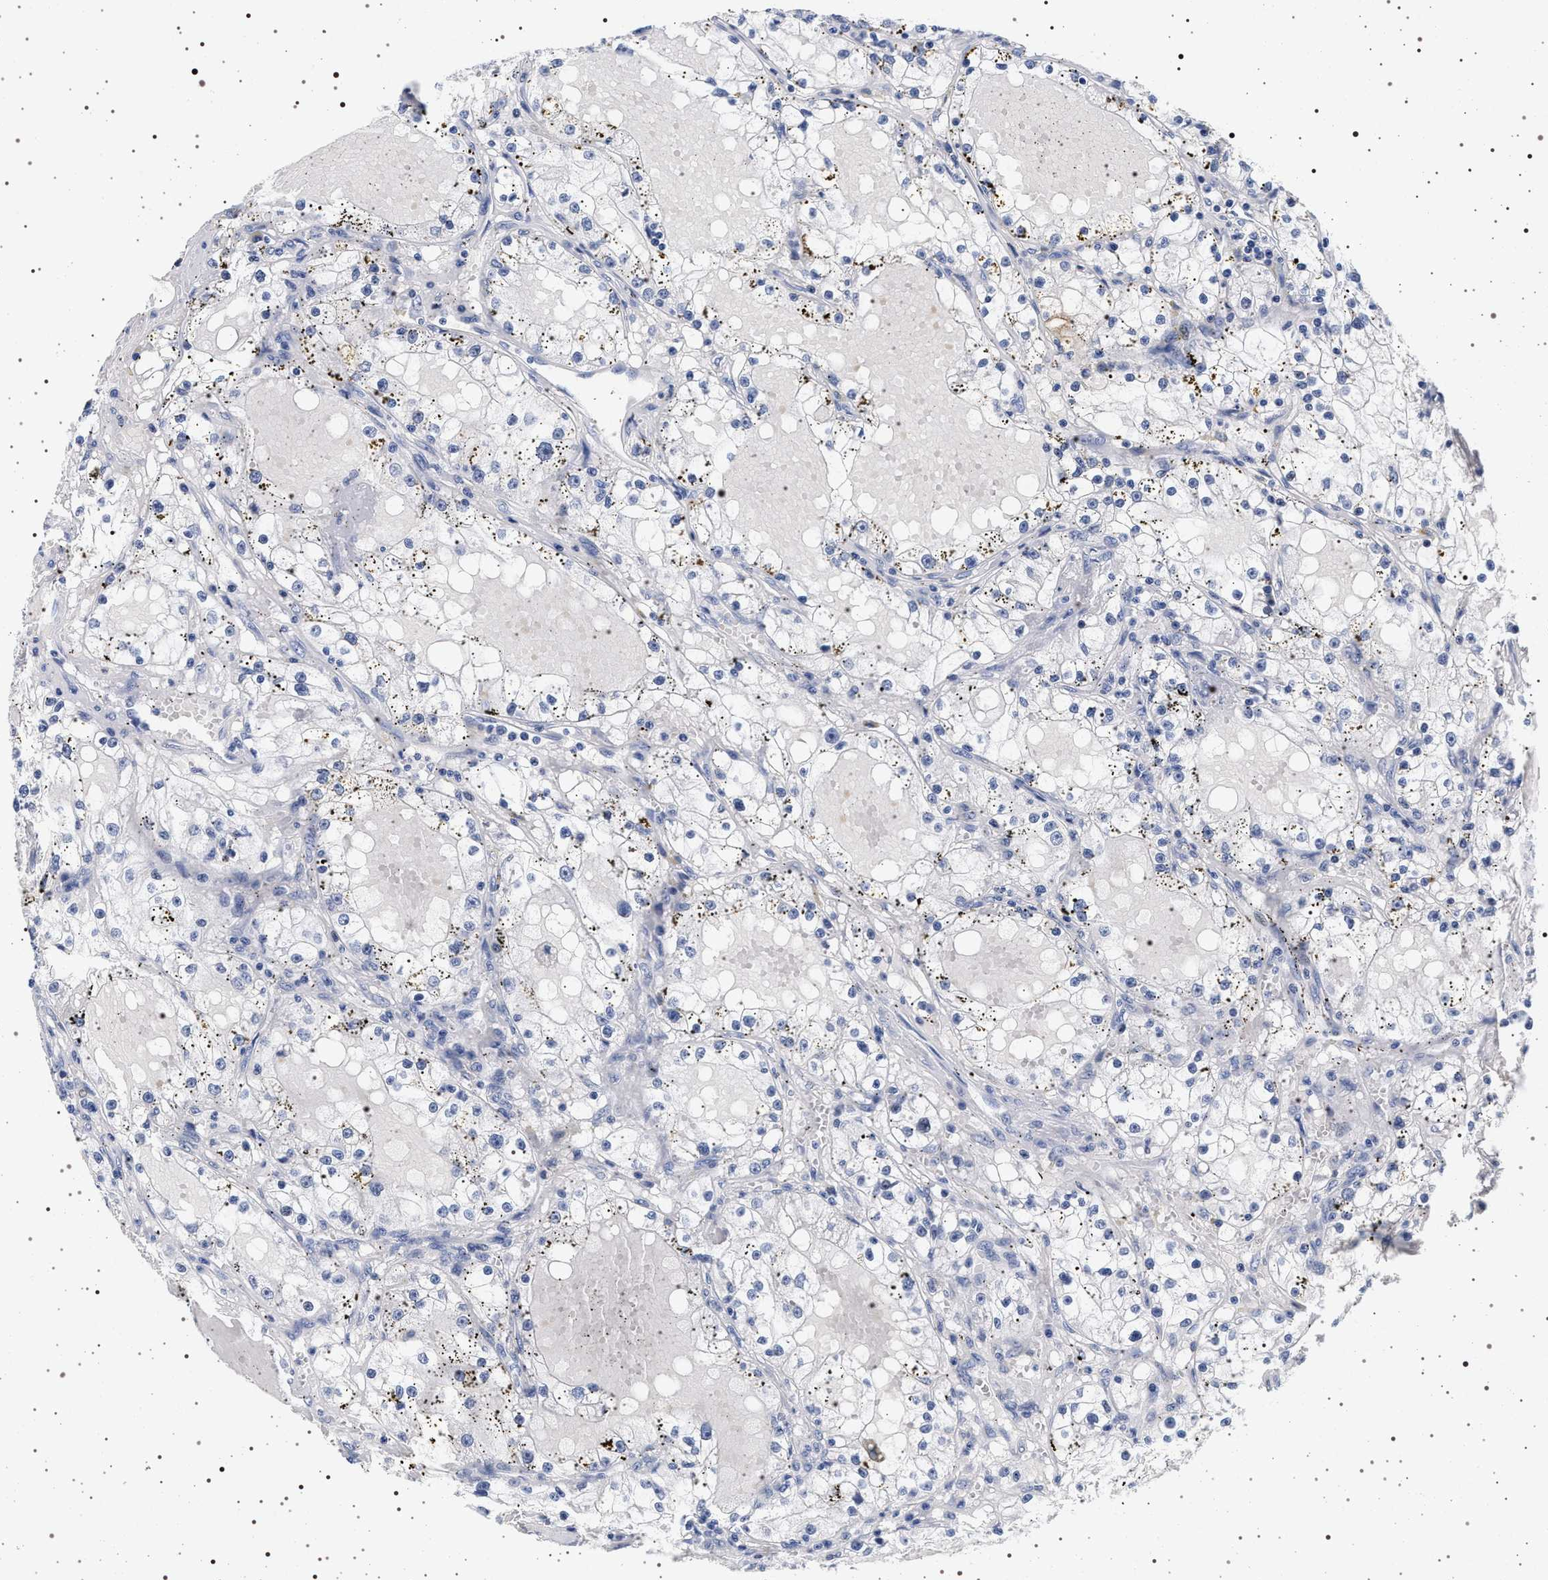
{"staining": {"intensity": "negative", "quantity": "none", "location": "none"}, "tissue": "renal cancer", "cell_type": "Tumor cells", "image_type": "cancer", "snomed": [{"axis": "morphology", "description": "Adenocarcinoma, NOS"}, {"axis": "topography", "description": "Kidney"}], "caption": "The histopathology image shows no staining of tumor cells in renal cancer (adenocarcinoma).", "gene": "MAPK10", "patient": {"sex": "male", "age": 56}}